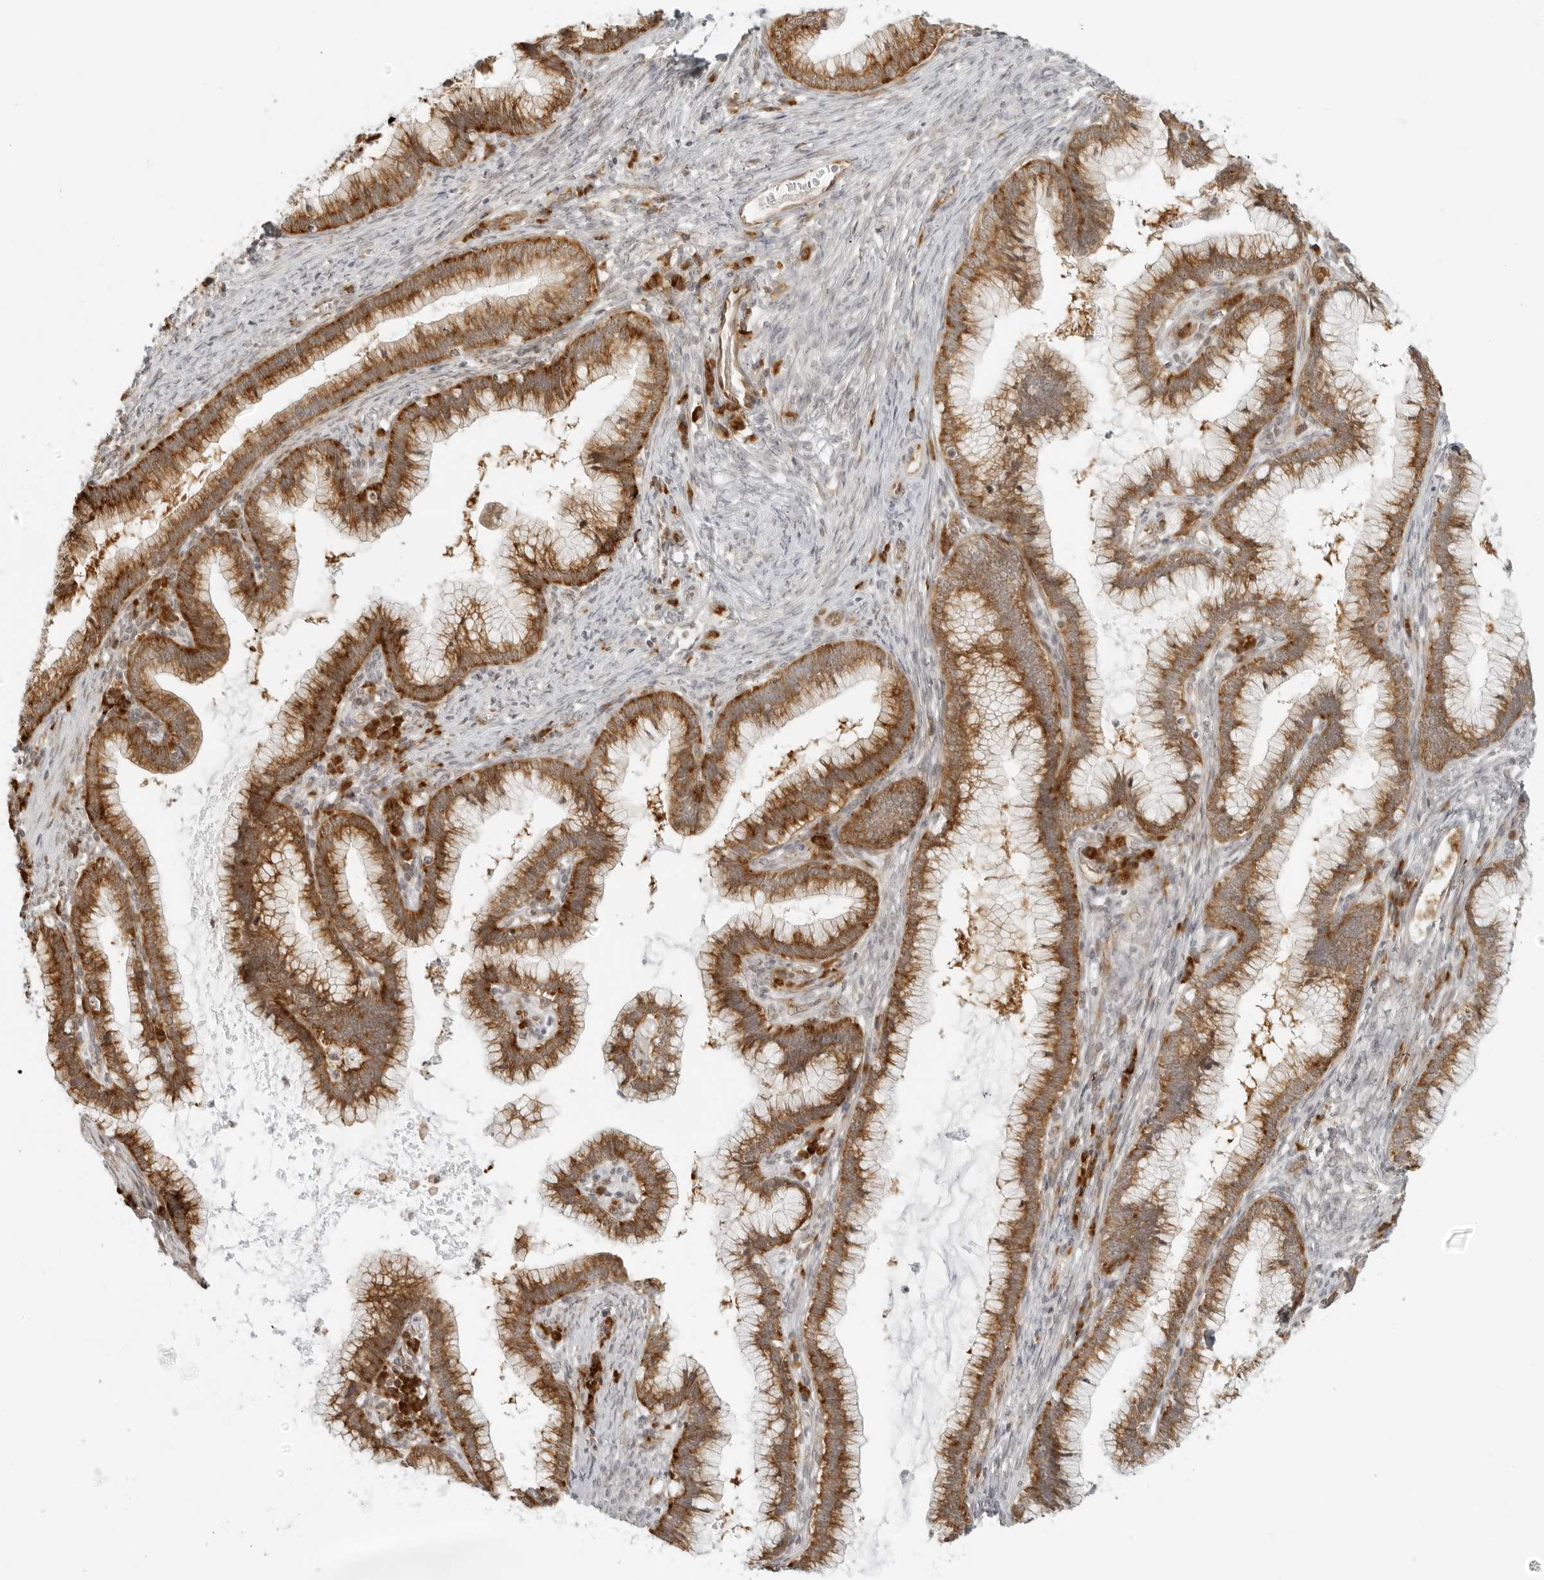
{"staining": {"intensity": "strong", "quantity": ">75%", "location": "cytoplasmic/membranous"}, "tissue": "cervical cancer", "cell_type": "Tumor cells", "image_type": "cancer", "snomed": [{"axis": "morphology", "description": "Adenocarcinoma, NOS"}, {"axis": "topography", "description": "Cervix"}], "caption": "Adenocarcinoma (cervical) tissue exhibits strong cytoplasmic/membranous staining in approximately >75% of tumor cells, visualized by immunohistochemistry. Ihc stains the protein in brown and the nuclei are stained blue.", "gene": "EIF4G1", "patient": {"sex": "female", "age": 36}}